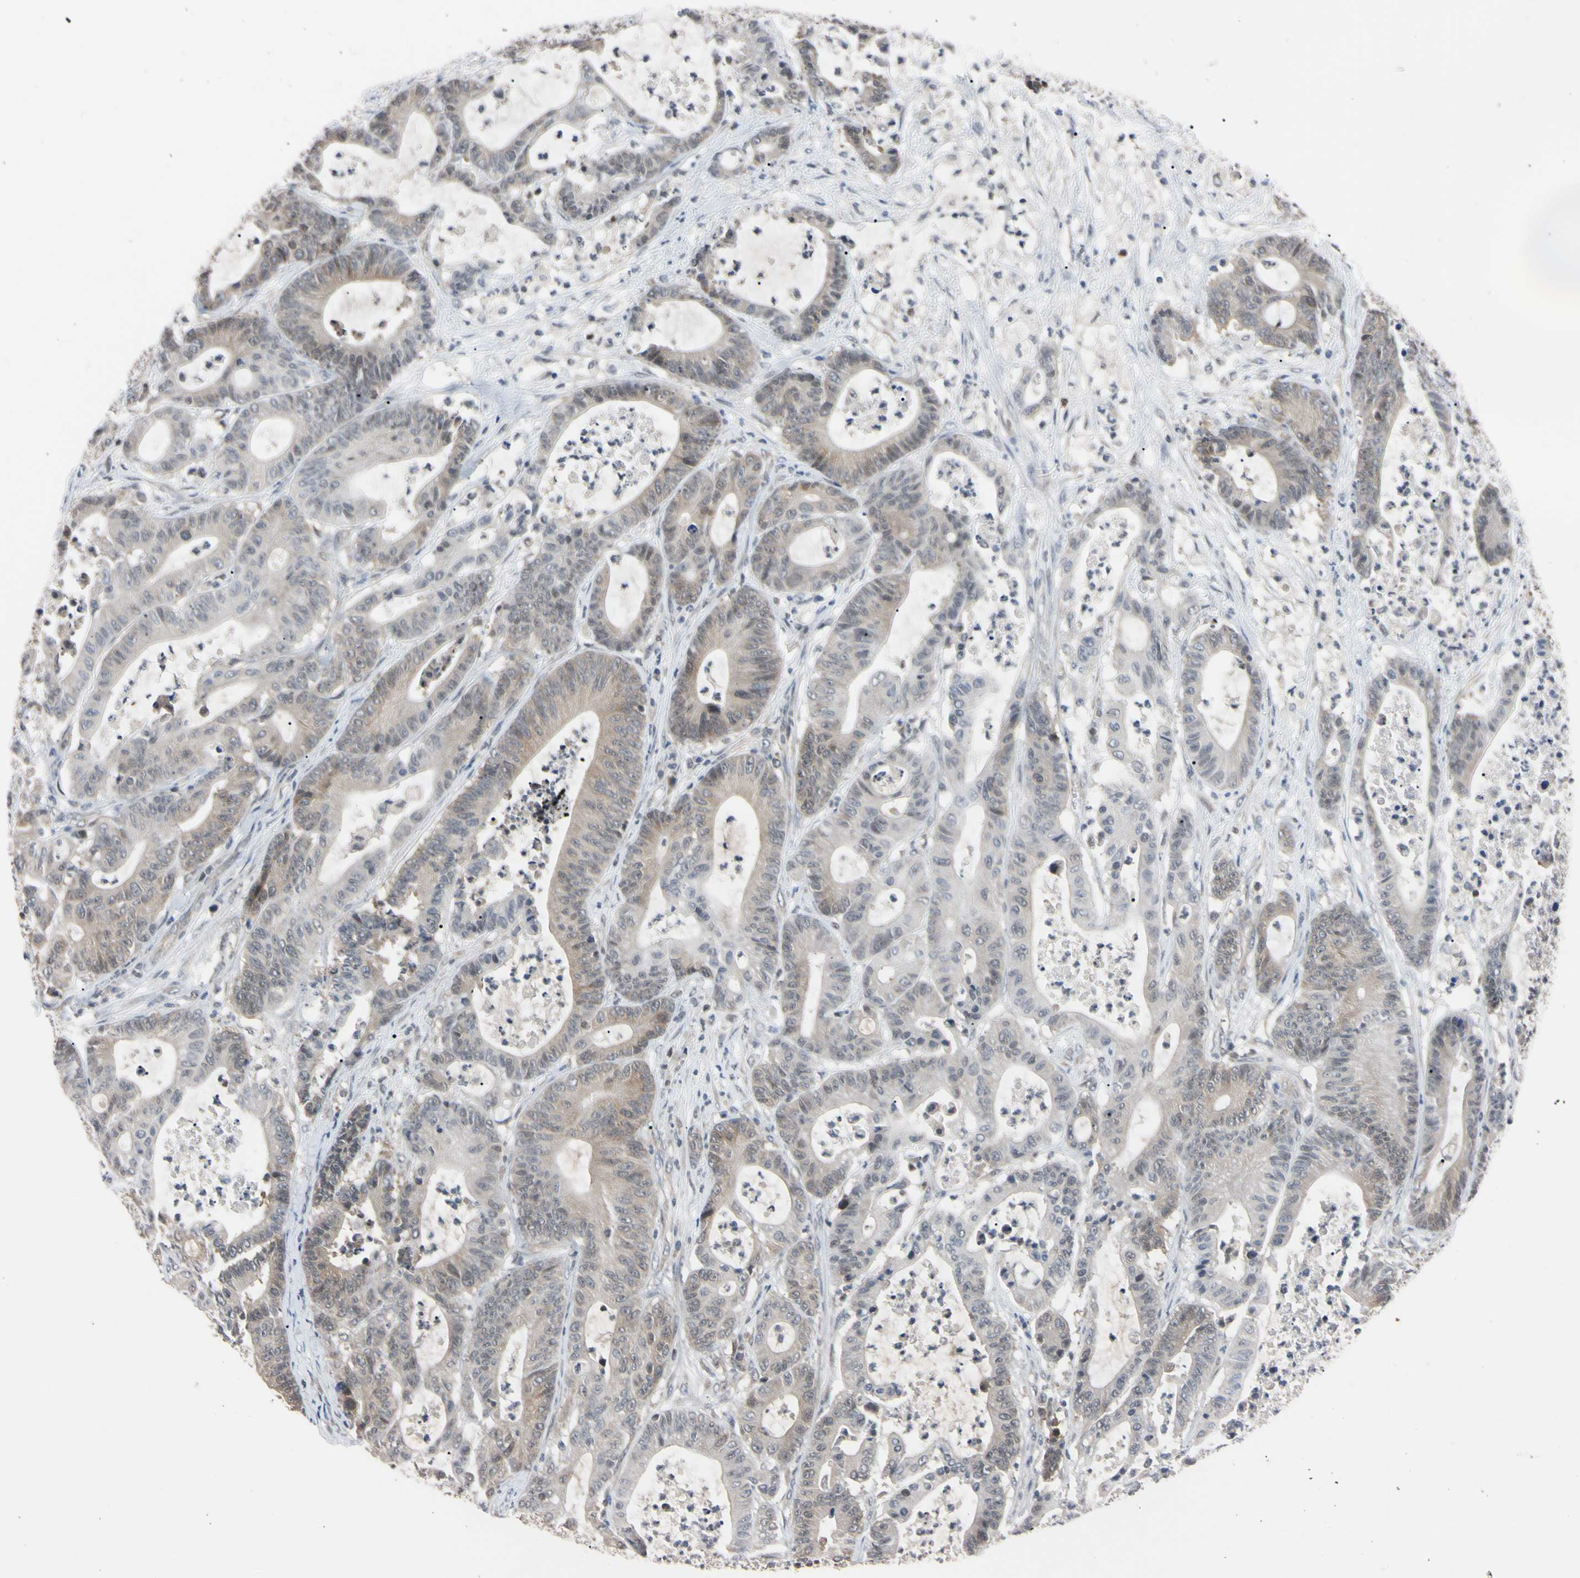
{"staining": {"intensity": "weak", "quantity": "25%-75%", "location": "cytoplasmic/membranous"}, "tissue": "colorectal cancer", "cell_type": "Tumor cells", "image_type": "cancer", "snomed": [{"axis": "morphology", "description": "Adenocarcinoma, NOS"}, {"axis": "topography", "description": "Colon"}], "caption": "Protein positivity by immunohistochemistry exhibits weak cytoplasmic/membranous expression in about 25%-75% of tumor cells in colorectal cancer.", "gene": "UBE2I", "patient": {"sex": "female", "age": 84}}